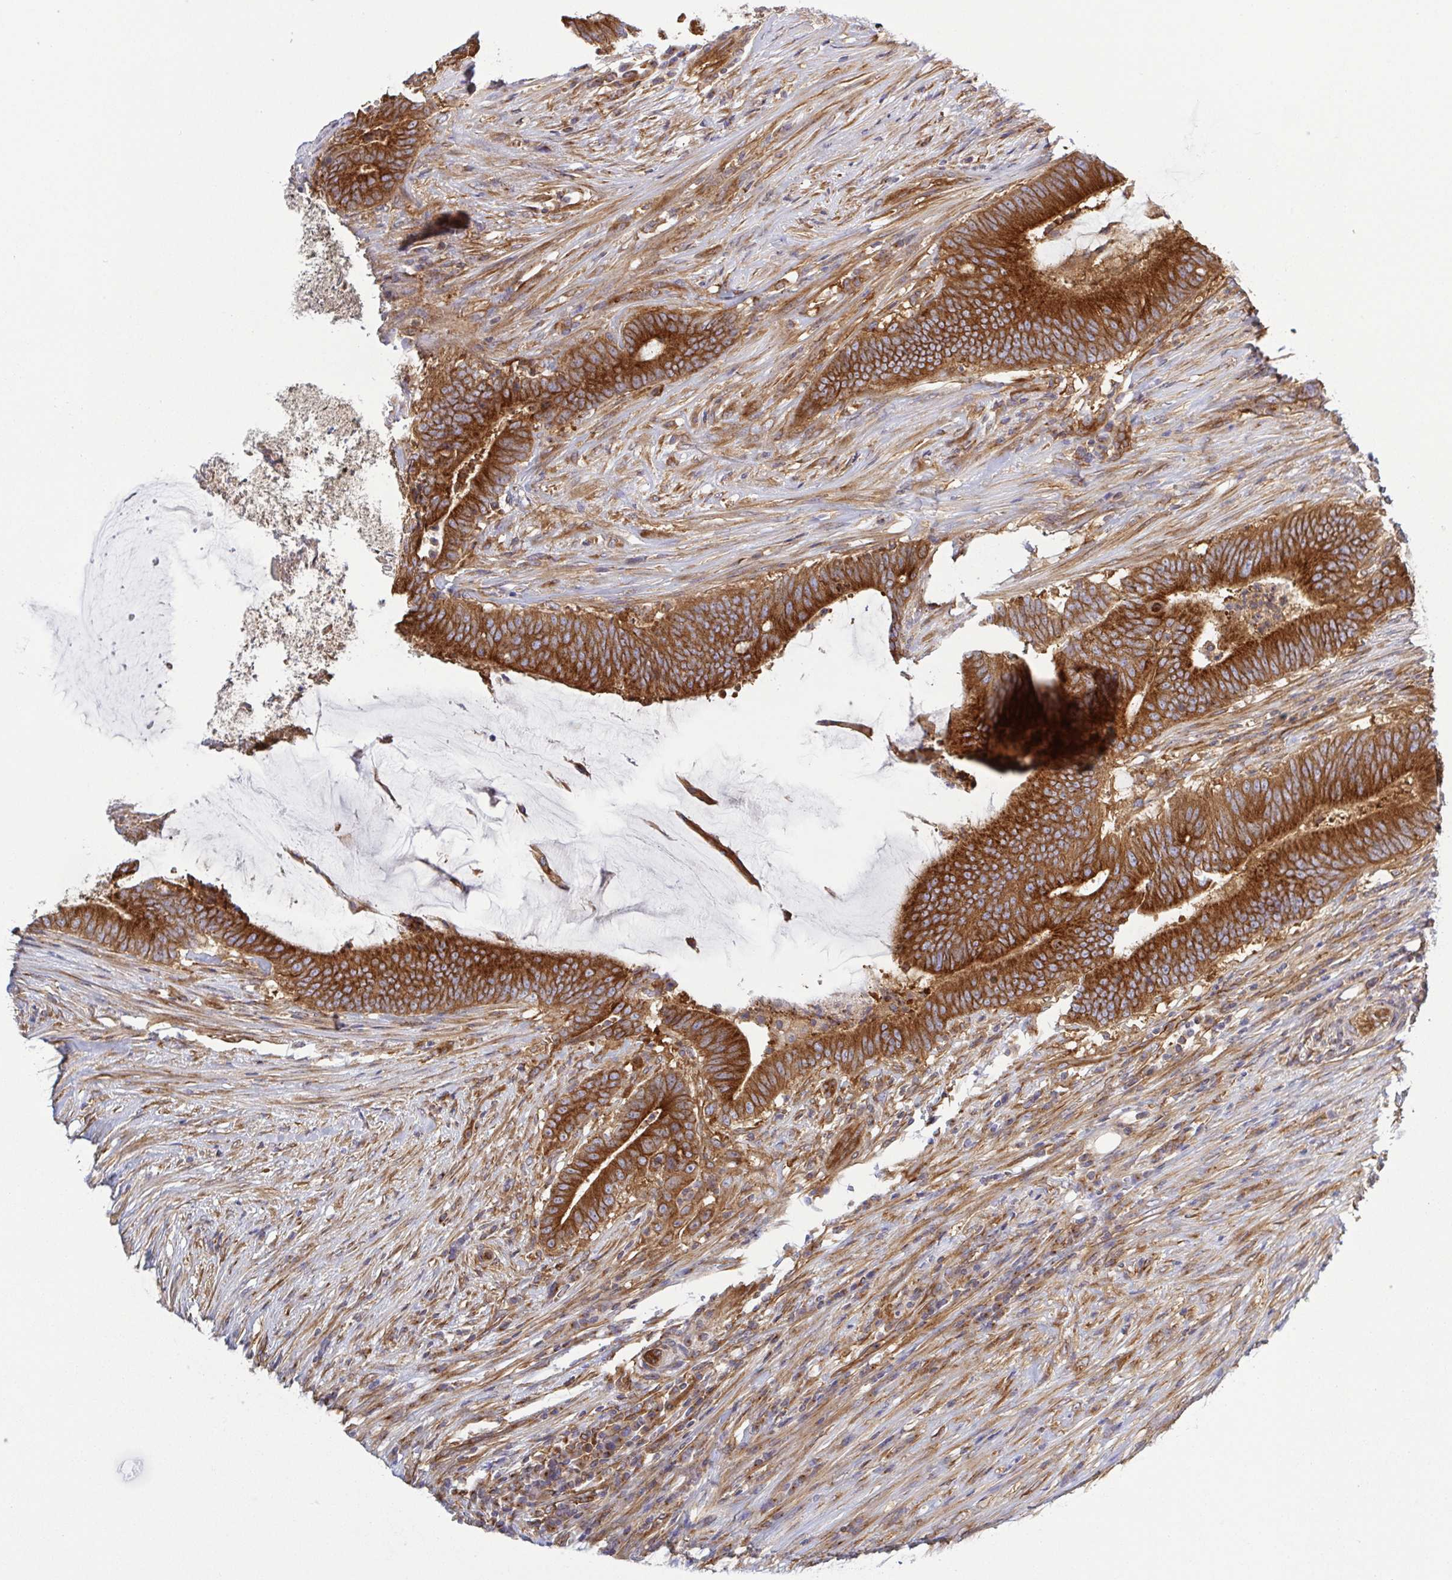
{"staining": {"intensity": "moderate", "quantity": ">75%", "location": "cytoplasmic/membranous"}, "tissue": "colorectal cancer", "cell_type": "Tumor cells", "image_type": "cancer", "snomed": [{"axis": "morphology", "description": "Adenocarcinoma, NOS"}, {"axis": "topography", "description": "Colon"}], "caption": "This image exhibits immunohistochemistry staining of human colorectal adenocarcinoma, with medium moderate cytoplasmic/membranous staining in approximately >75% of tumor cells.", "gene": "KIF5B", "patient": {"sex": "female", "age": 43}}